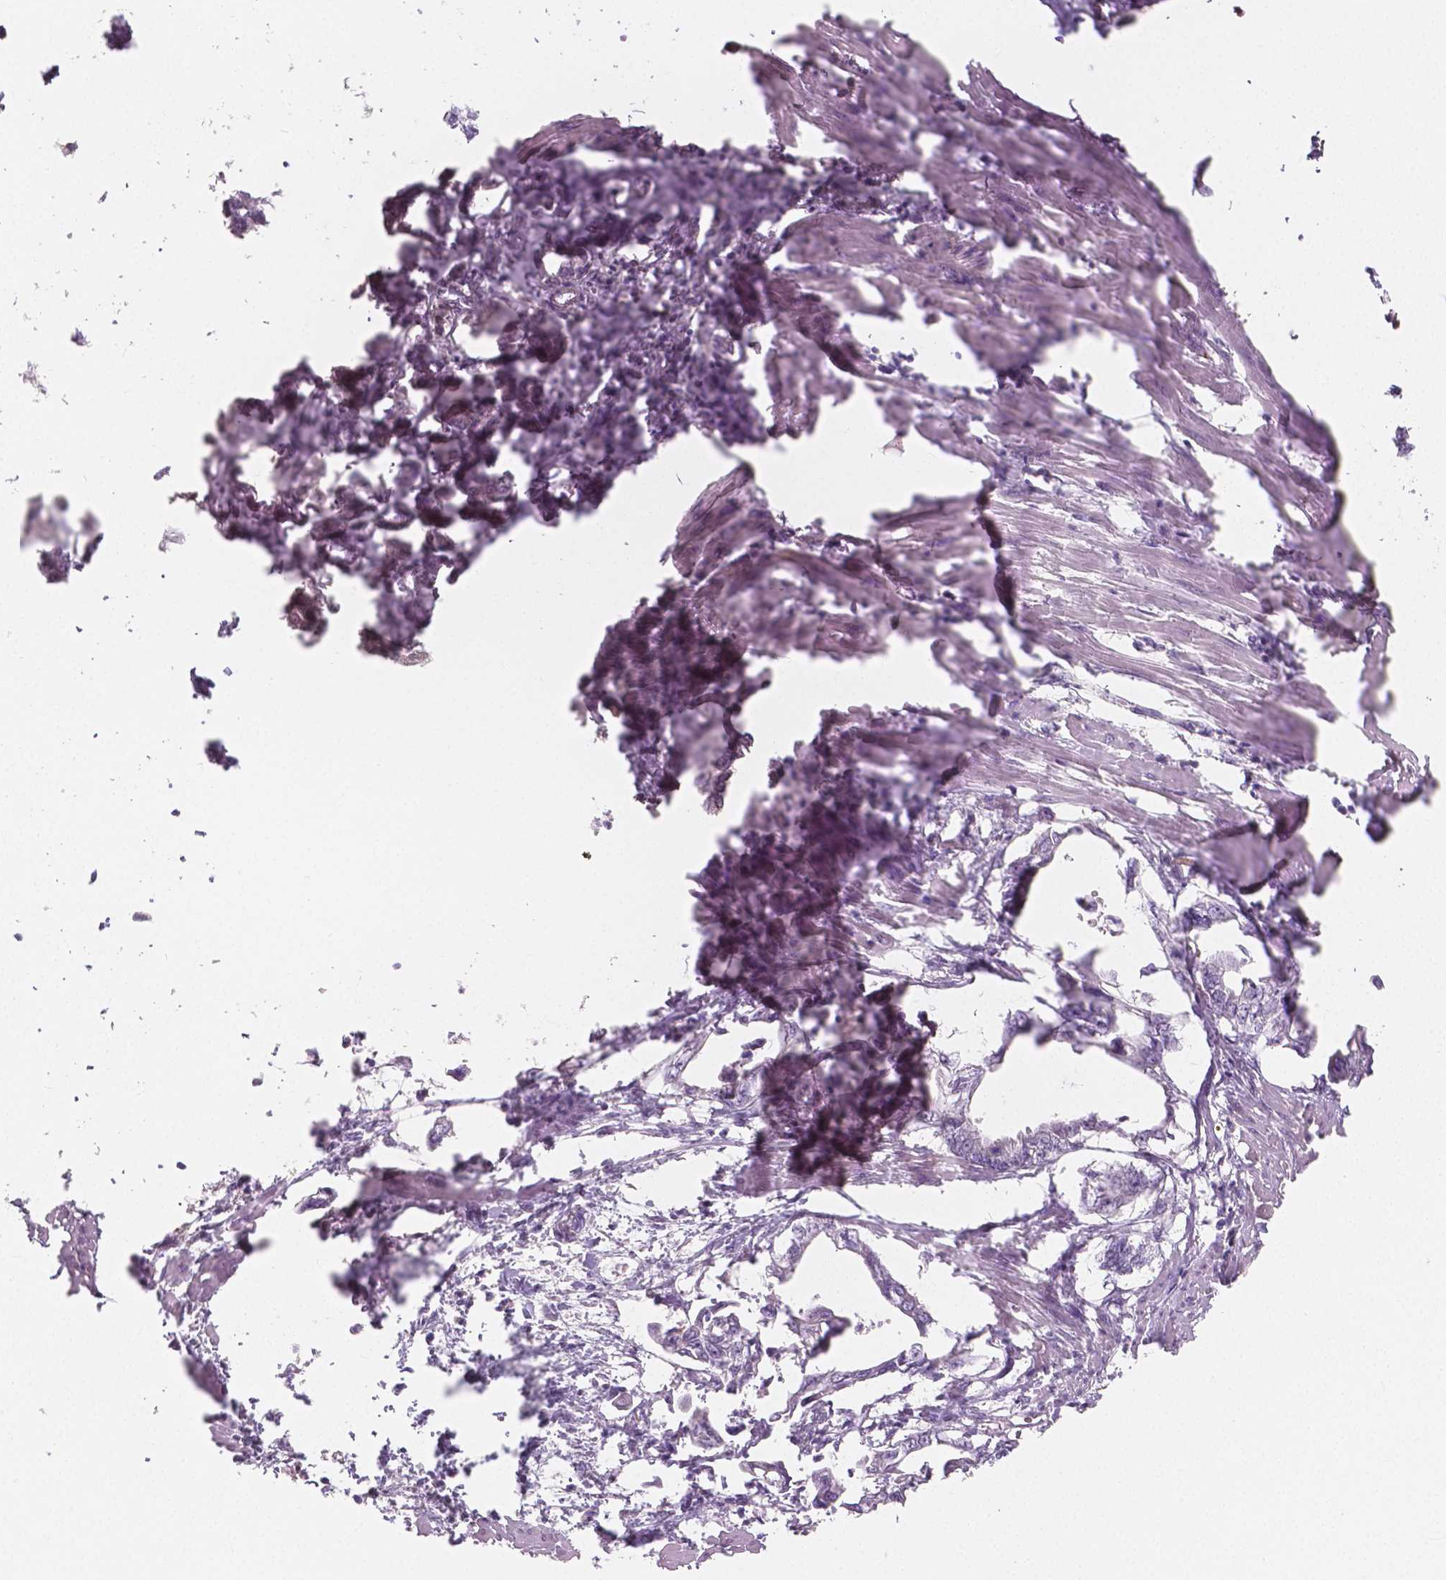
{"staining": {"intensity": "negative", "quantity": "none", "location": "none"}, "tissue": "pancreatic cancer", "cell_type": "Tumor cells", "image_type": "cancer", "snomed": [{"axis": "morphology", "description": "Adenocarcinoma, NOS"}, {"axis": "topography", "description": "Pancreas"}], "caption": "This is an IHC image of pancreatic cancer. There is no expression in tumor cells.", "gene": "APOA4", "patient": {"sex": "male", "age": 61}}